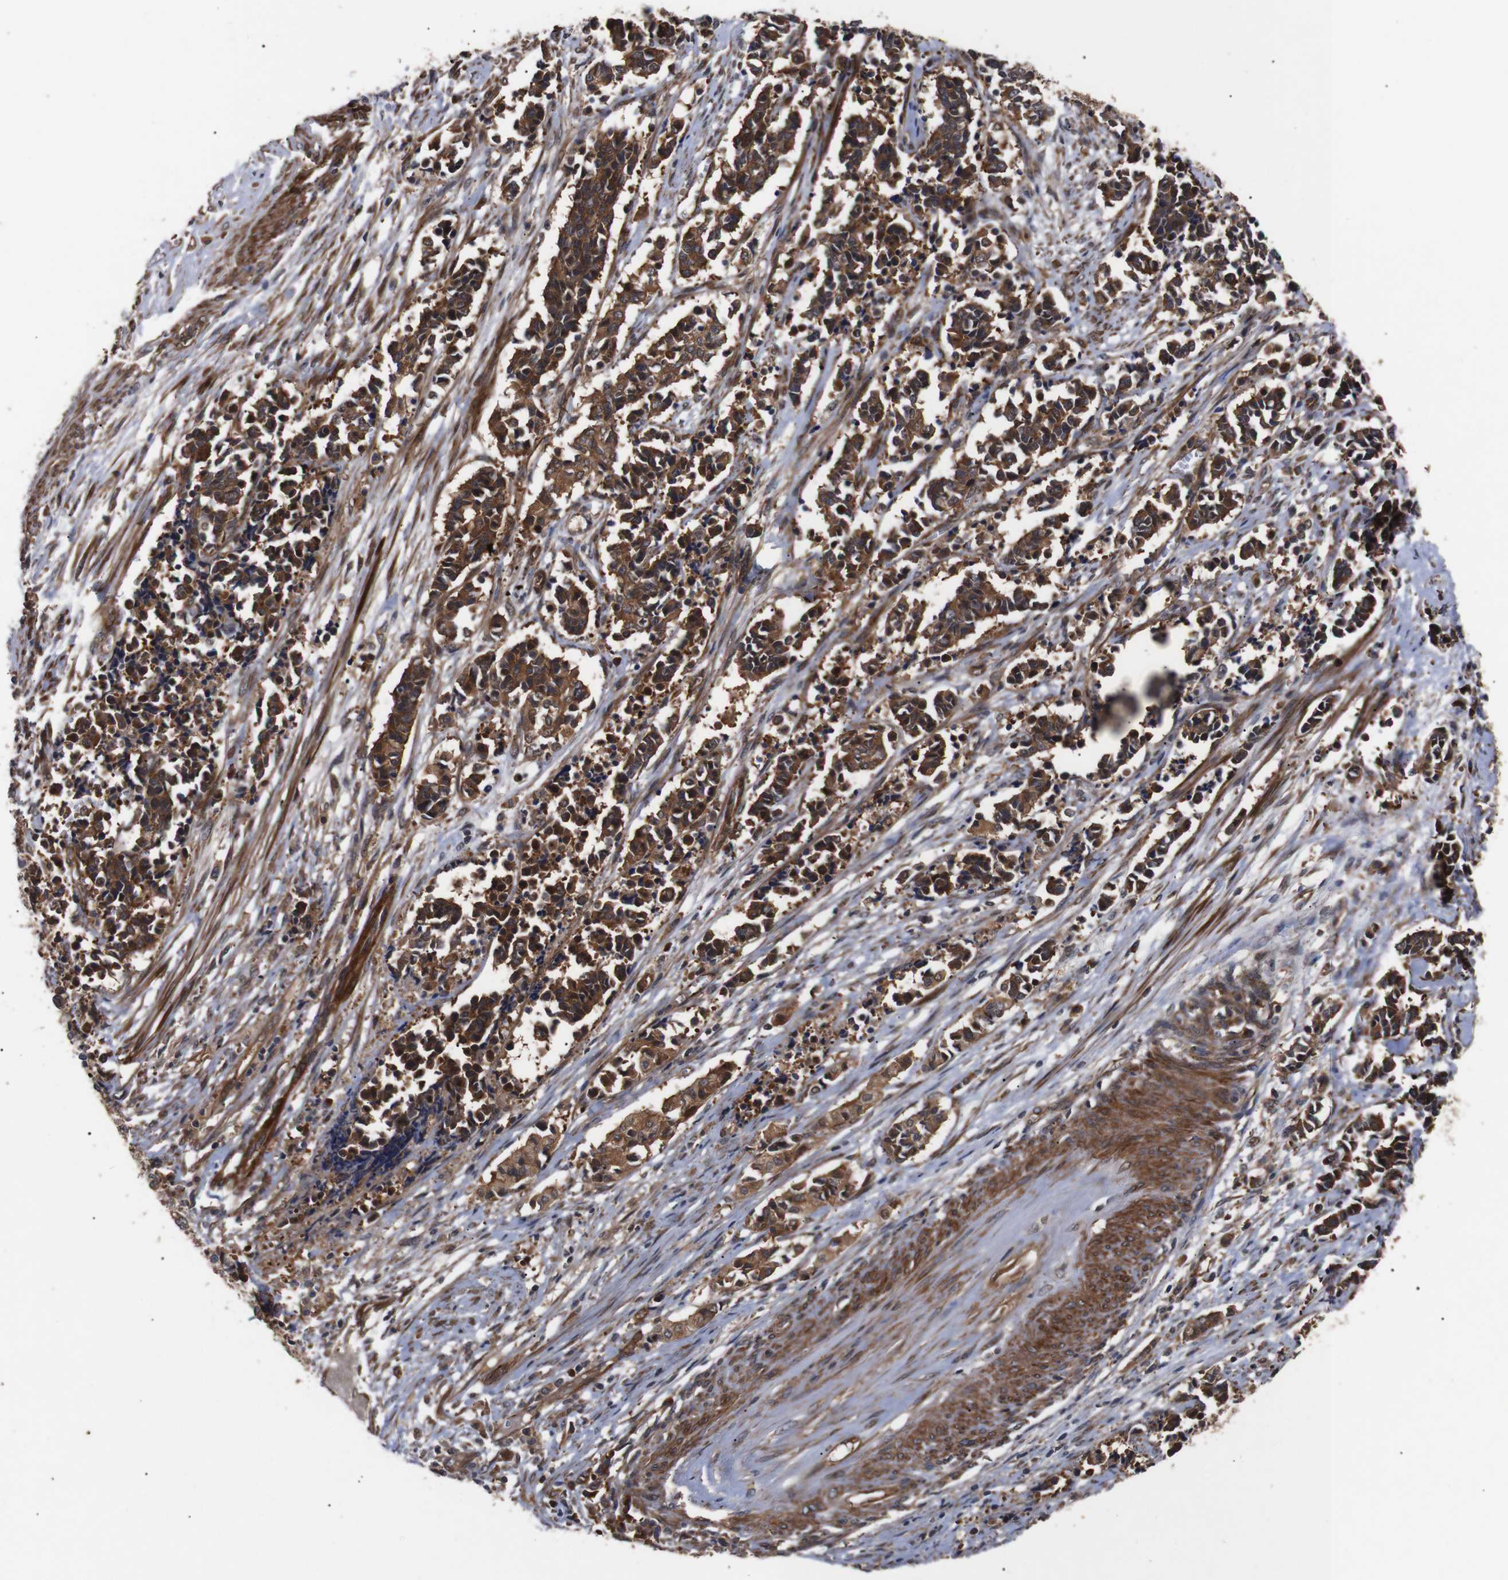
{"staining": {"intensity": "strong", "quantity": ">75%", "location": "cytoplasmic/membranous"}, "tissue": "cervical cancer", "cell_type": "Tumor cells", "image_type": "cancer", "snomed": [{"axis": "morphology", "description": "Squamous cell carcinoma, NOS"}, {"axis": "topography", "description": "Cervix"}], "caption": "There is high levels of strong cytoplasmic/membranous expression in tumor cells of squamous cell carcinoma (cervical), as demonstrated by immunohistochemical staining (brown color).", "gene": "PAWR", "patient": {"sex": "female", "age": 35}}